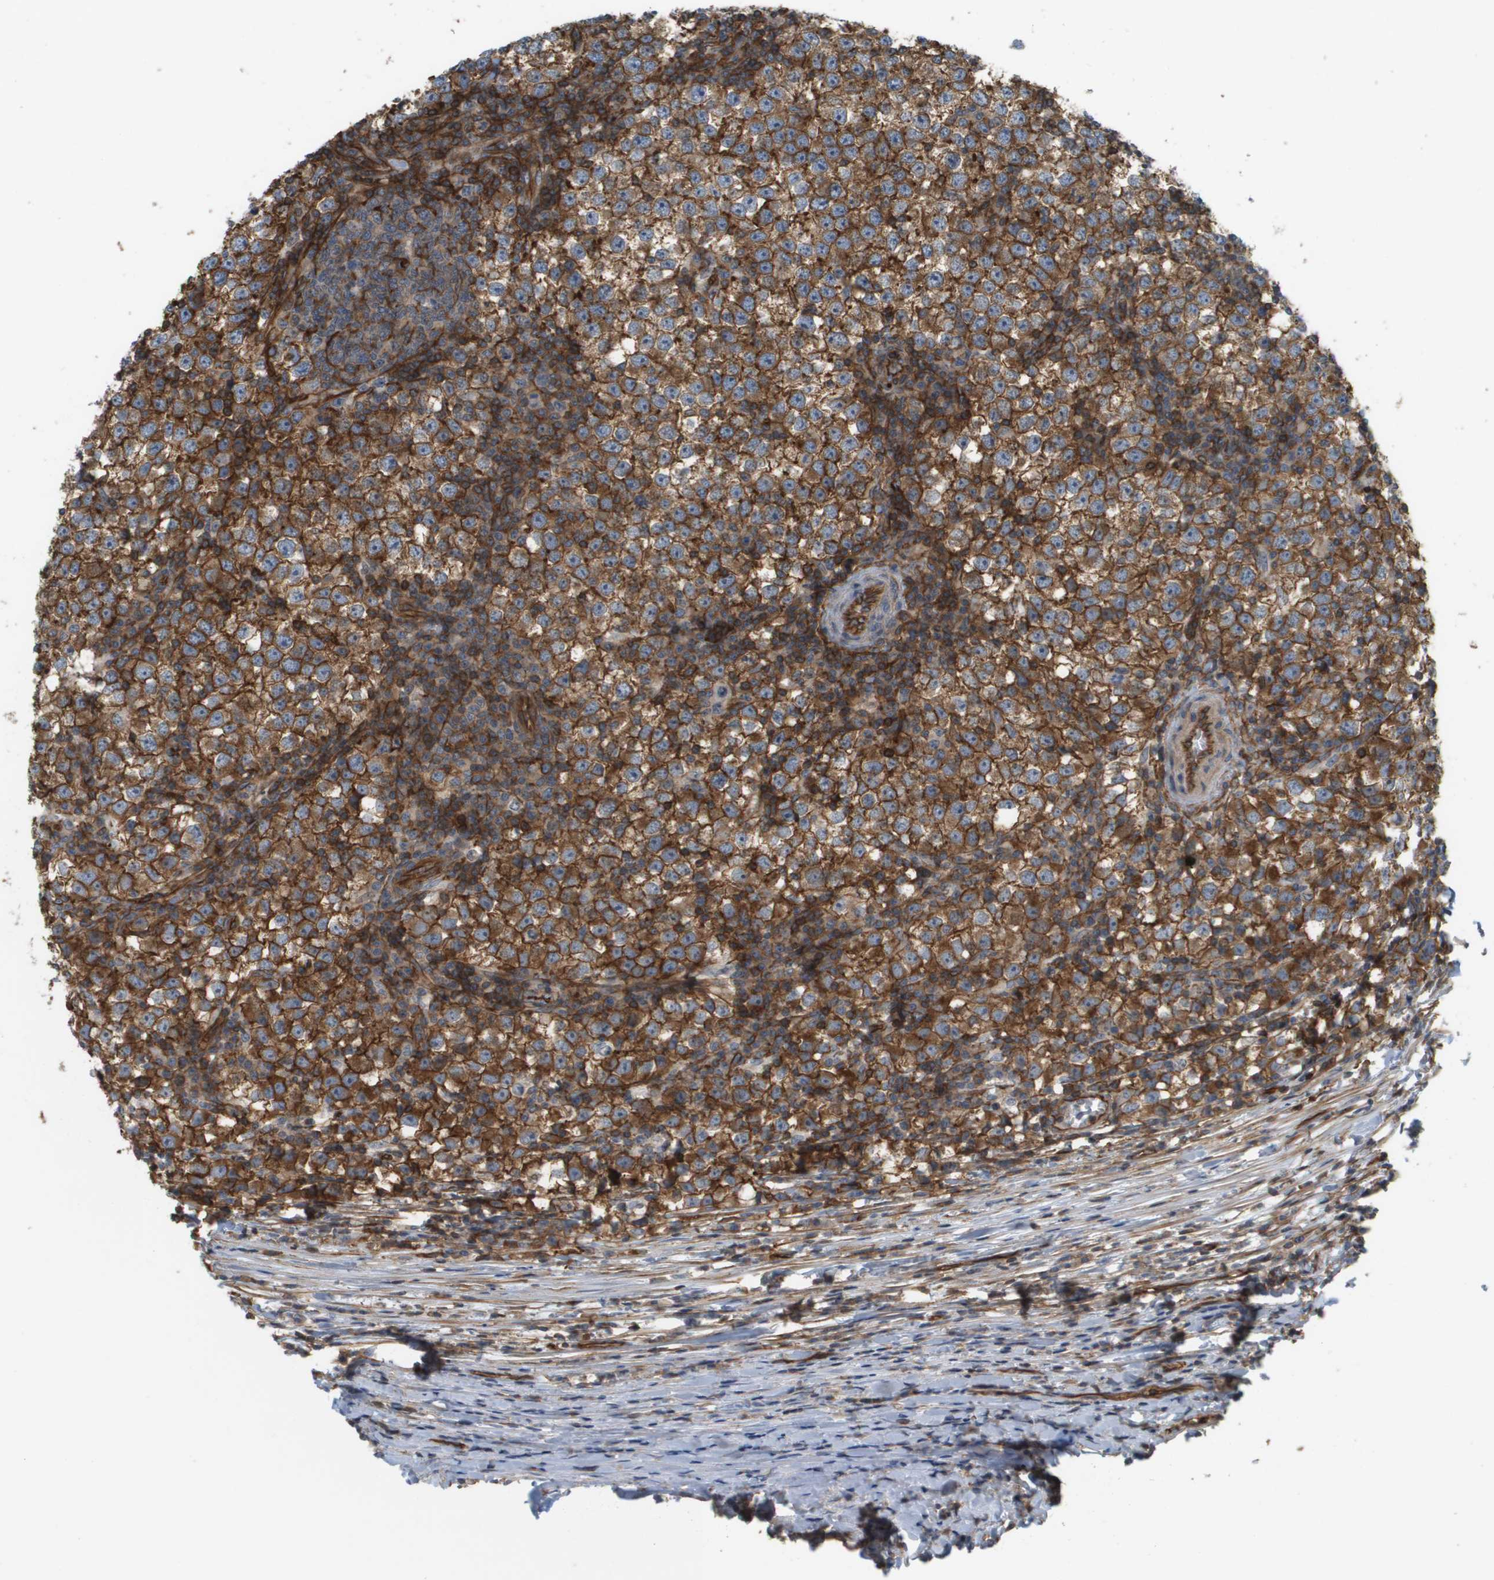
{"staining": {"intensity": "strong", "quantity": ">75%", "location": "cytoplasmic/membranous"}, "tissue": "testis cancer", "cell_type": "Tumor cells", "image_type": "cancer", "snomed": [{"axis": "morphology", "description": "Seminoma, NOS"}, {"axis": "topography", "description": "Testis"}], "caption": "Immunohistochemistry (IHC) photomicrograph of human seminoma (testis) stained for a protein (brown), which shows high levels of strong cytoplasmic/membranous staining in approximately >75% of tumor cells.", "gene": "SGMS2", "patient": {"sex": "male", "age": 65}}